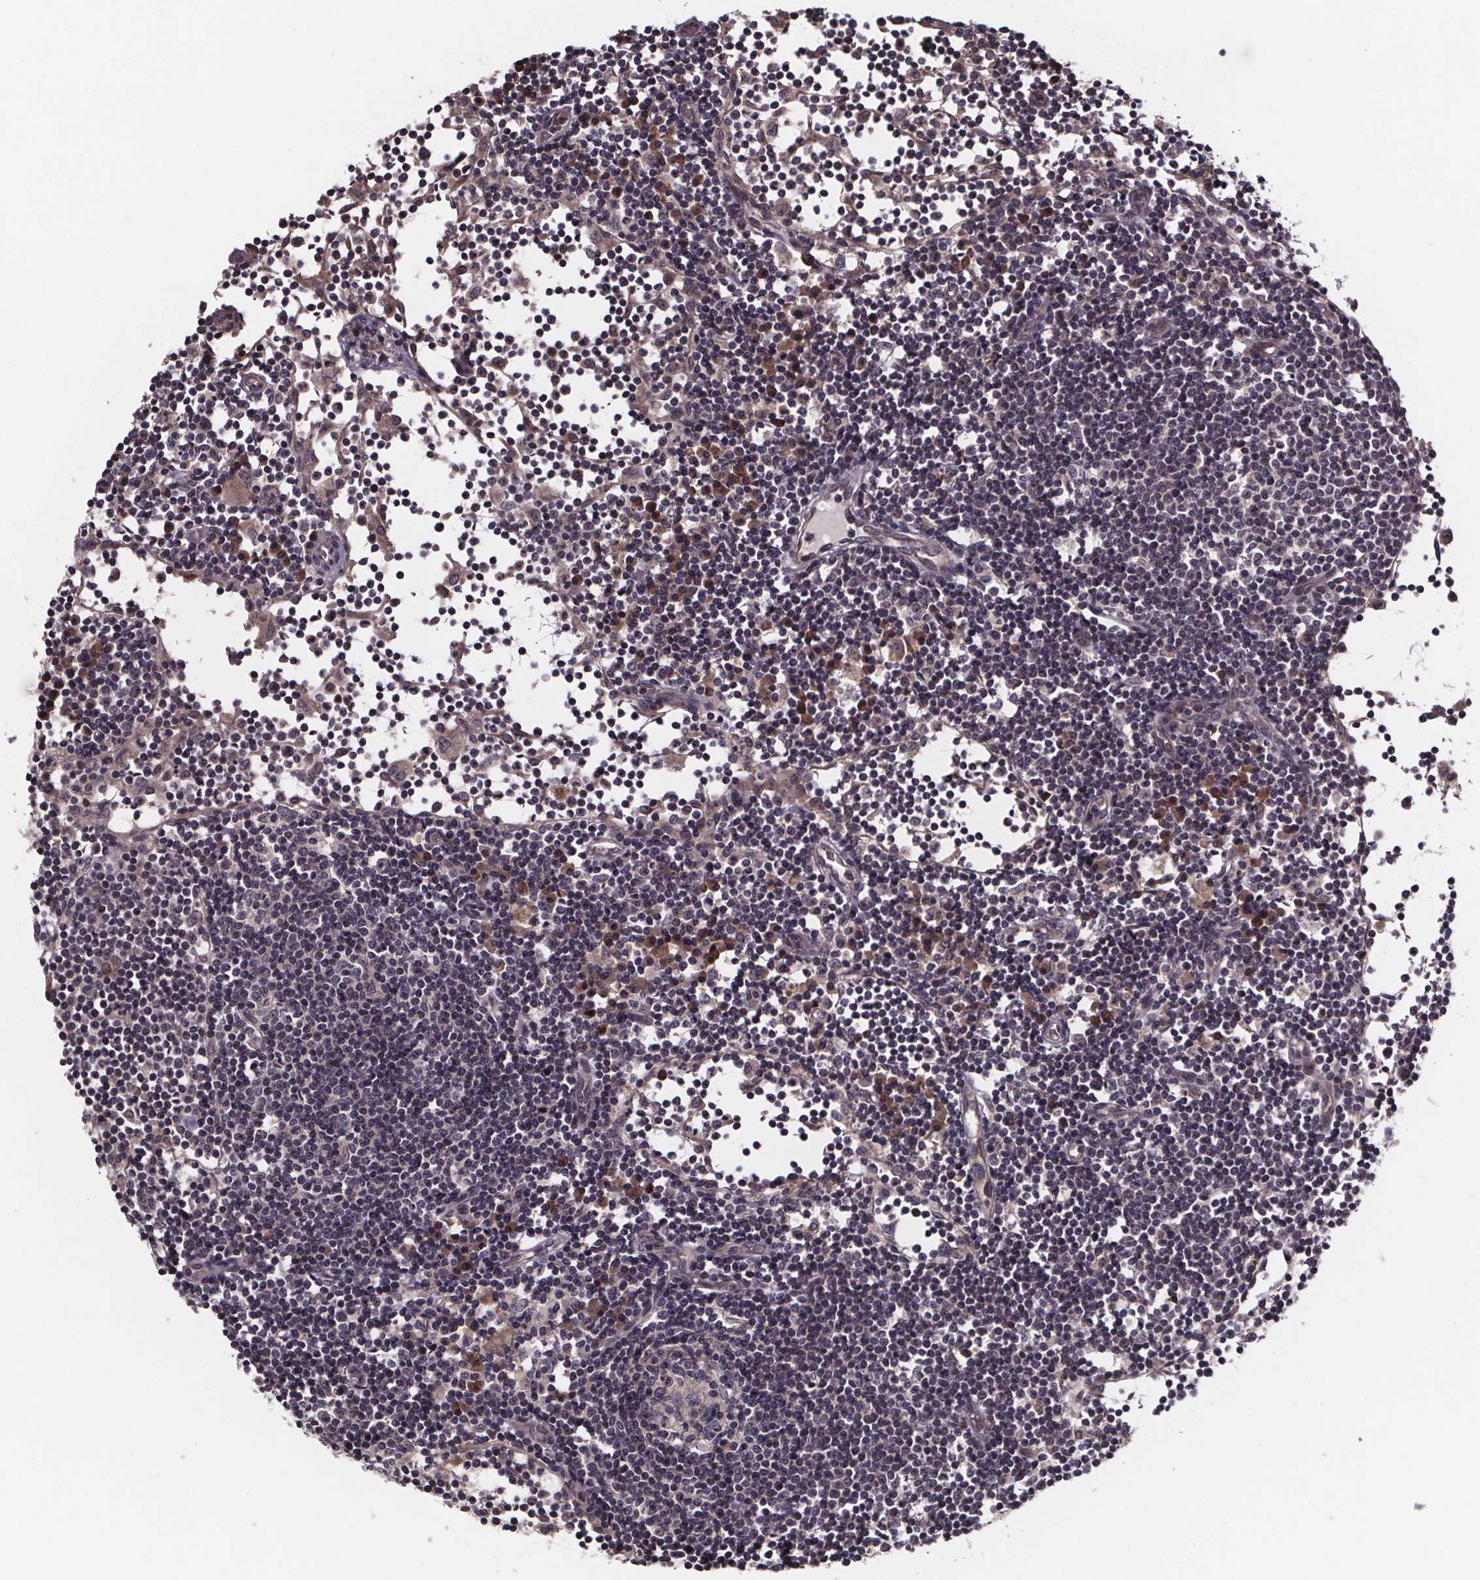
{"staining": {"intensity": "moderate", "quantity": "<25%", "location": "cytoplasmic/membranous,nuclear"}, "tissue": "lymph node", "cell_type": "Germinal center cells", "image_type": "normal", "snomed": [{"axis": "morphology", "description": "Normal tissue, NOS"}, {"axis": "topography", "description": "Lymph node"}], "caption": "DAB (3,3'-diaminobenzidine) immunohistochemical staining of benign human lymph node reveals moderate cytoplasmic/membranous,nuclear protein staining in about <25% of germinal center cells.", "gene": "SAT1", "patient": {"sex": "female", "age": 72}}